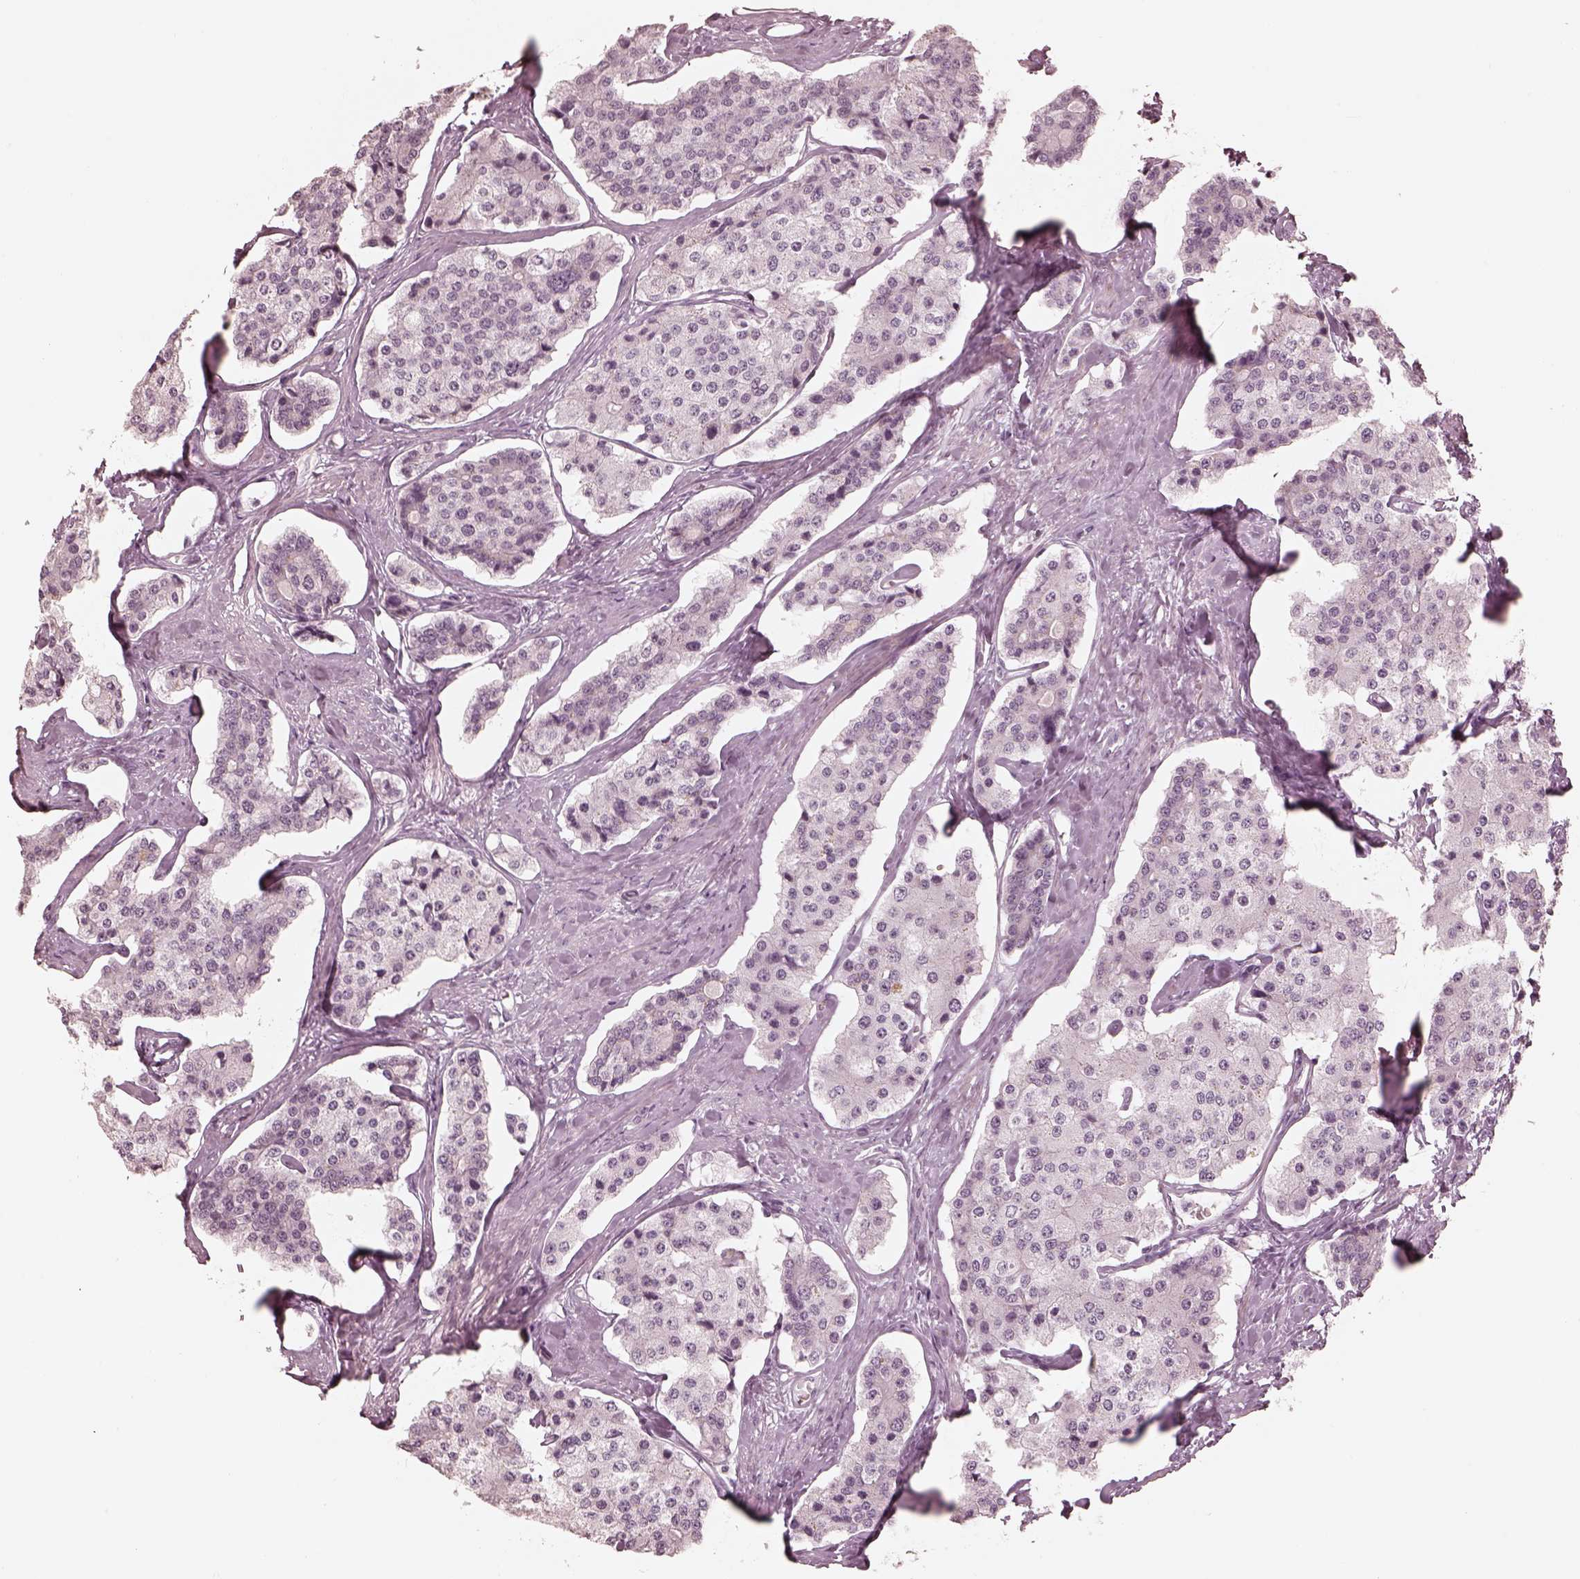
{"staining": {"intensity": "negative", "quantity": "none", "location": "none"}, "tissue": "carcinoid", "cell_type": "Tumor cells", "image_type": "cancer", "snomed": [{"axis": "morphology", "description": "Carcinoid, malignant, NOS"}, {"axis": "topography", "description": "Small intestine"}], "caption": "Tumor cells are negative for protein expression in human carcinoid.", "gene": "CALR3", "patient": {"sex": "female", "age": 65}}